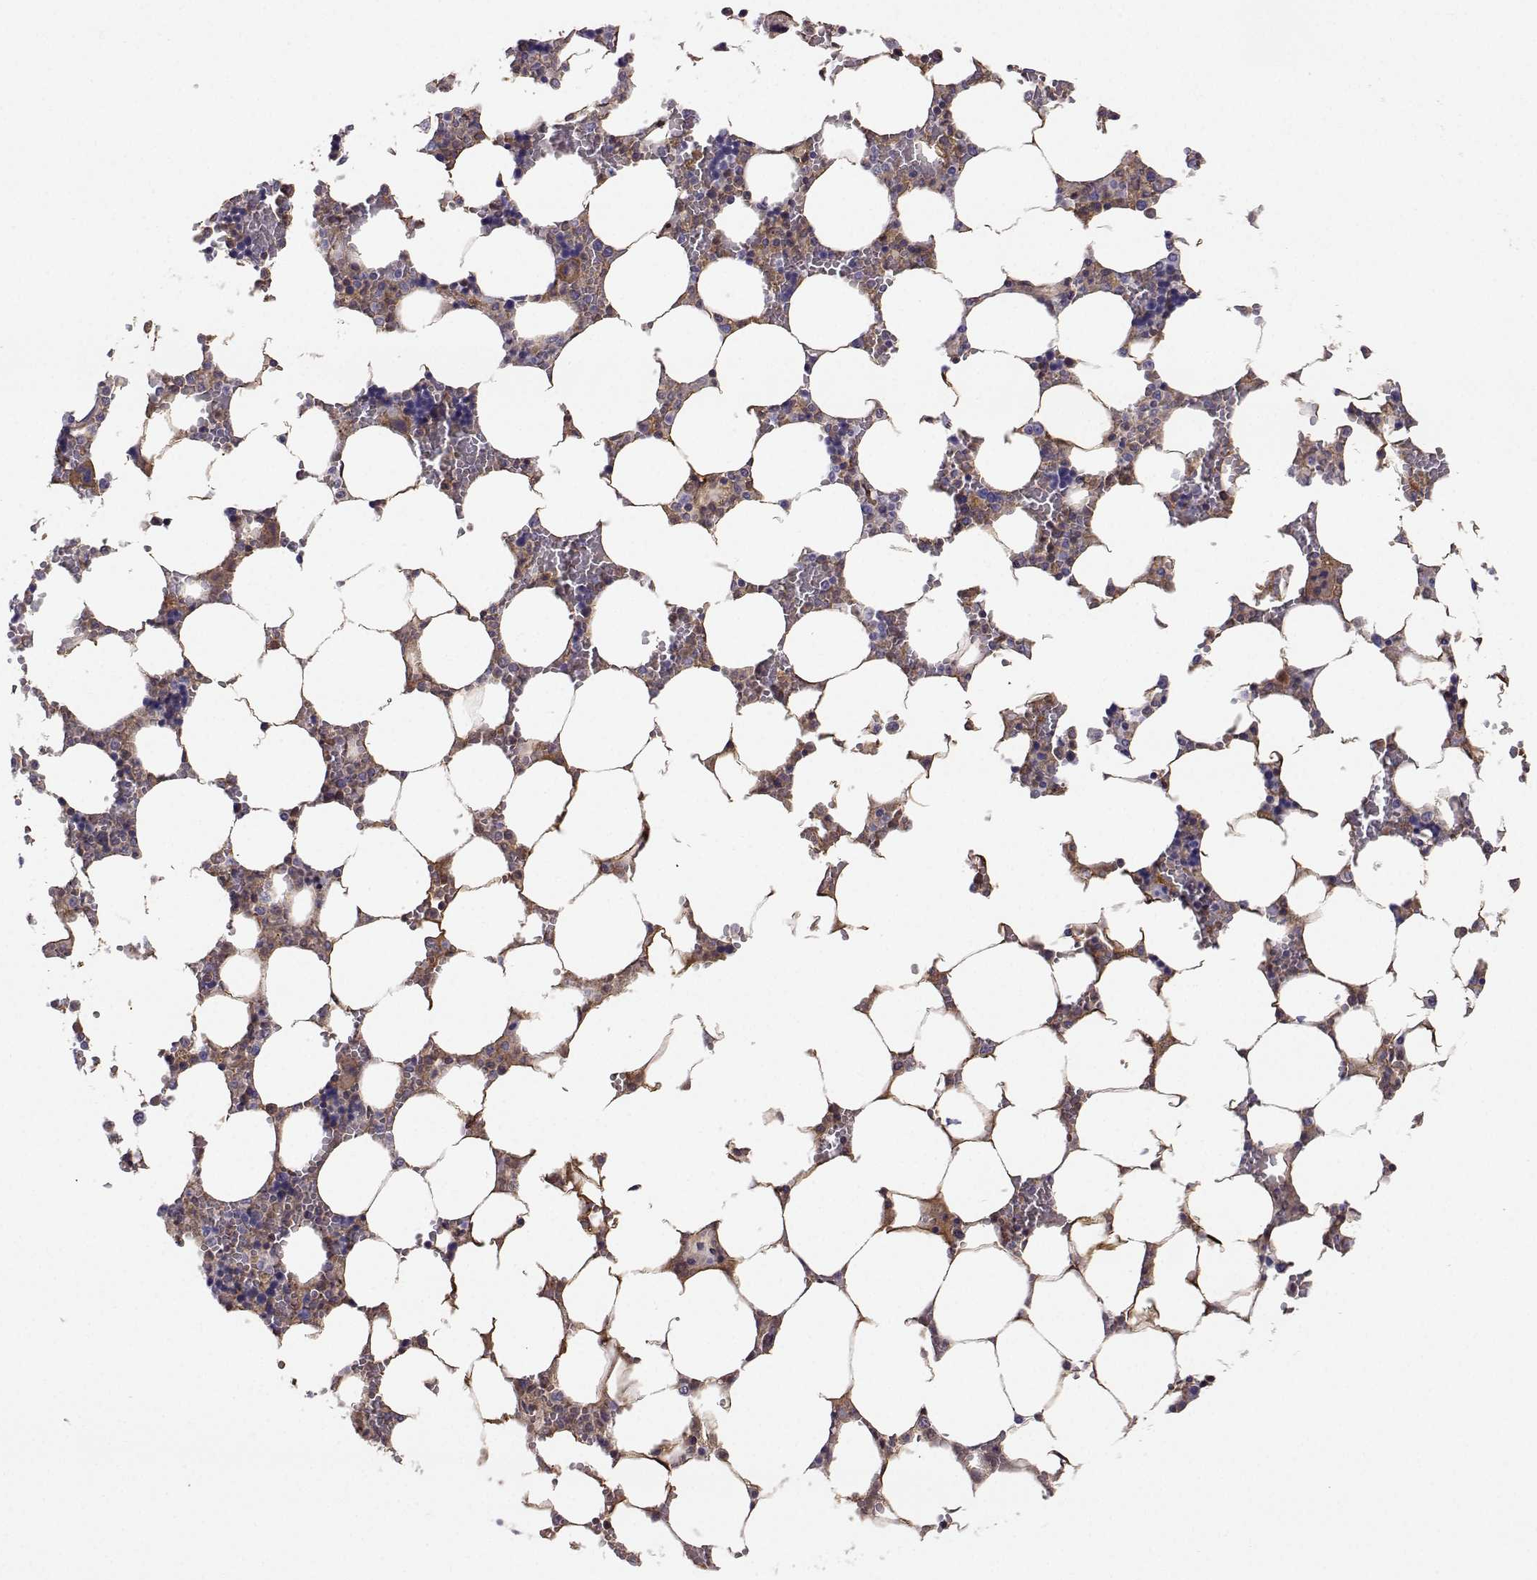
{"staining": {"intensity": "weak", "quantity": "<25%", "location": "cytoplasmic/membranous"}, "tissue": "bone marrow", "cell_type": "Hematopoietic cells", "image_type": "normal", "snomed": [{"axis": "morphology", "description": "Normal tissue, NOS"}, {"axis": "topography", "description": "Bone marrow"}], "caption": "This is an immunohistochemistry (IHC) histopathology image of normal bone marrow. There is no expression in hematopoietic cells.", "gene": "PLIN4", "patient": {"sex": "male", "age": 64}}